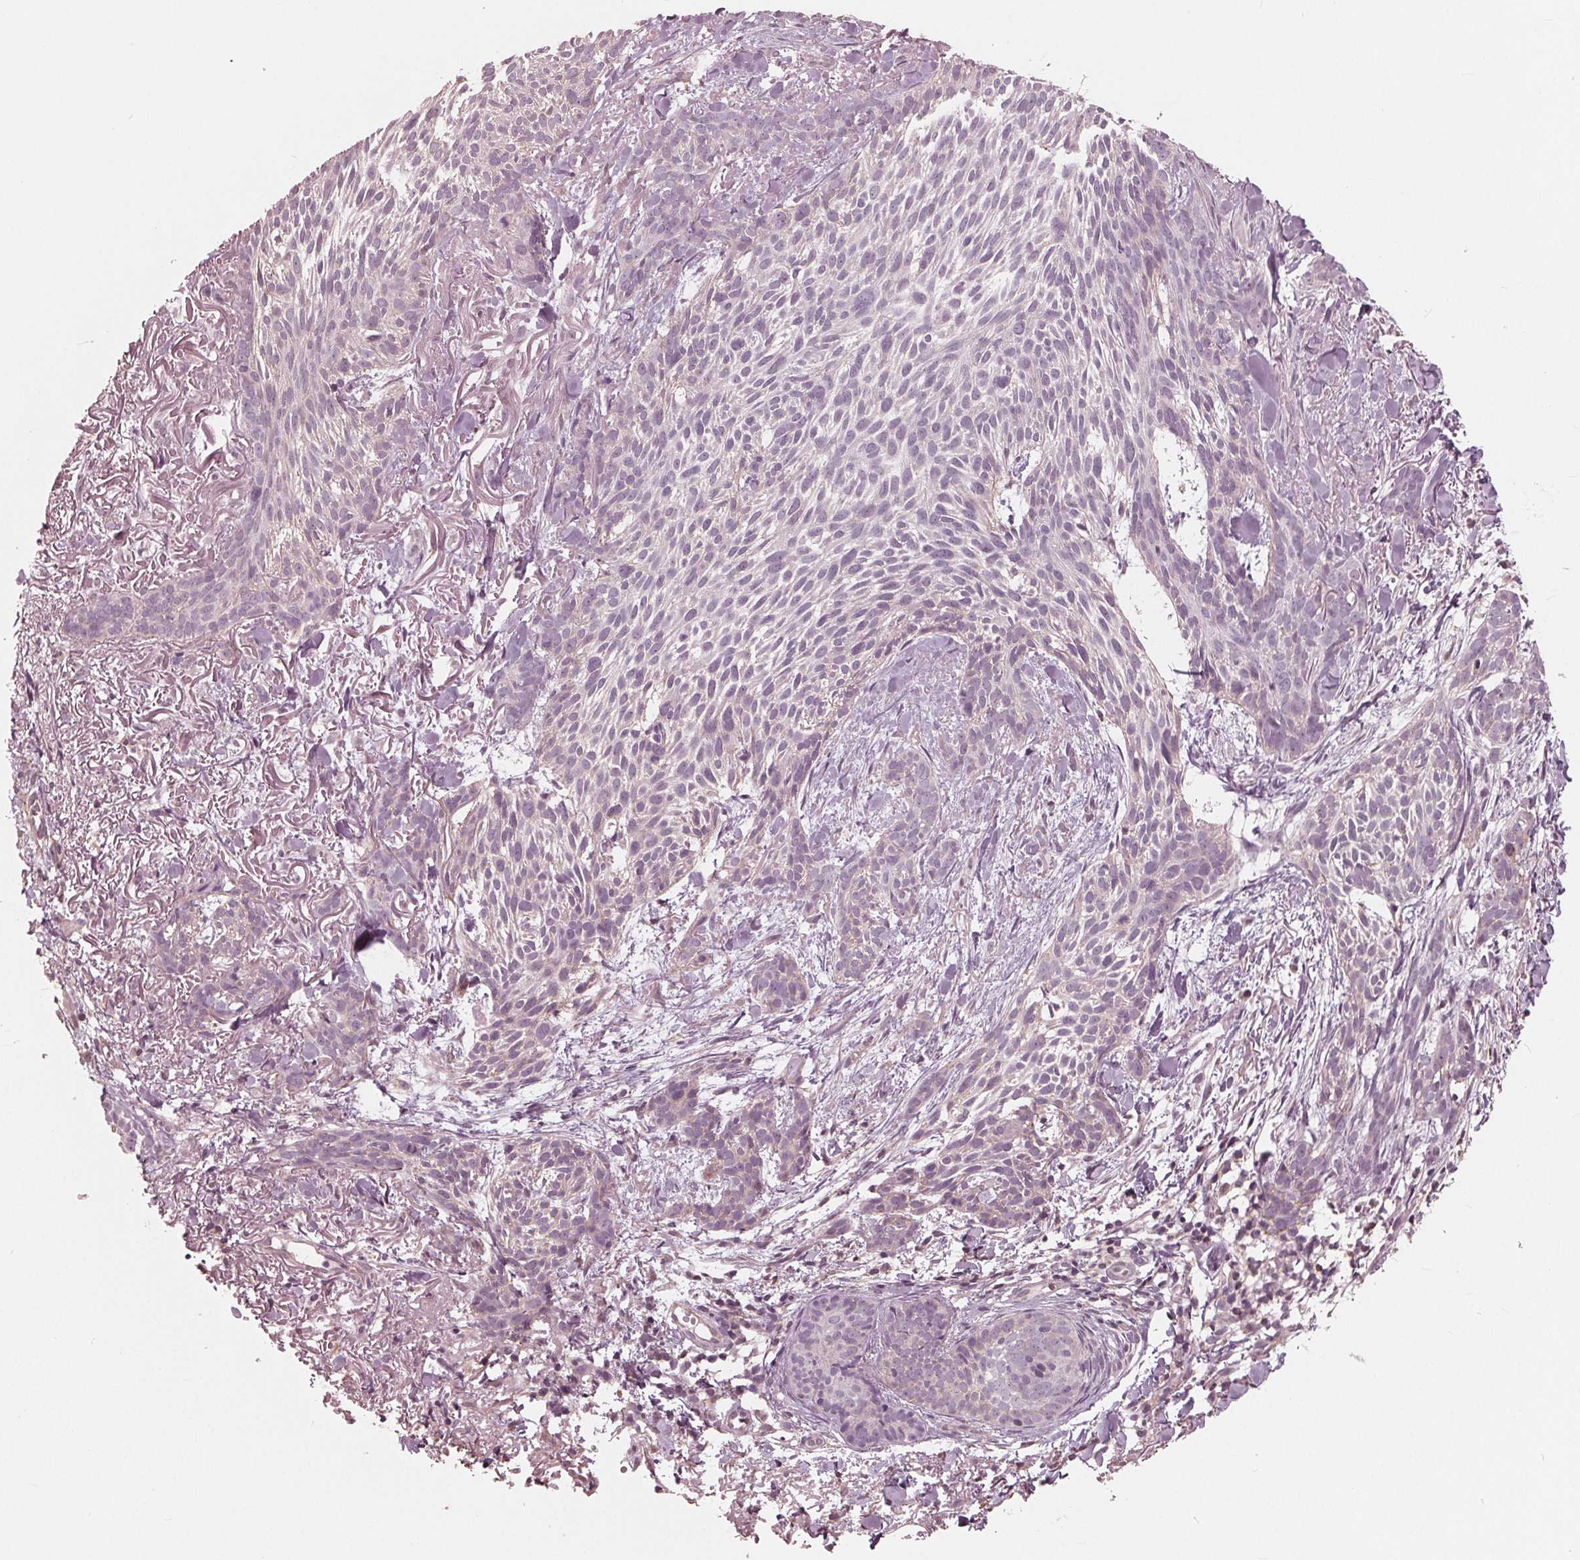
{"staining": {"intensity": "negative", "quantity": "none", "location": "none"}, "tissue": "skin cancer", "cell_type": "Tumor cells", "image_type": "cancer", "snomed": [{"axis": "morphology", "description": "Basal cell carcinoma"}, {"axis": "topography", "description": "Skin"}], "caption": "A high-resolution histopathology image shows IHC staining of skin cancer (basal cell carcinoma), which reveals no significant staining in tumor cells. The staining was performed using DAB to visualize the protein expression in brown, while the nuclei were stained in blue with hematoxylin (Magnification: 20x).", "gene": "ING3", "patient": {"sex": "female", "age": 78}}